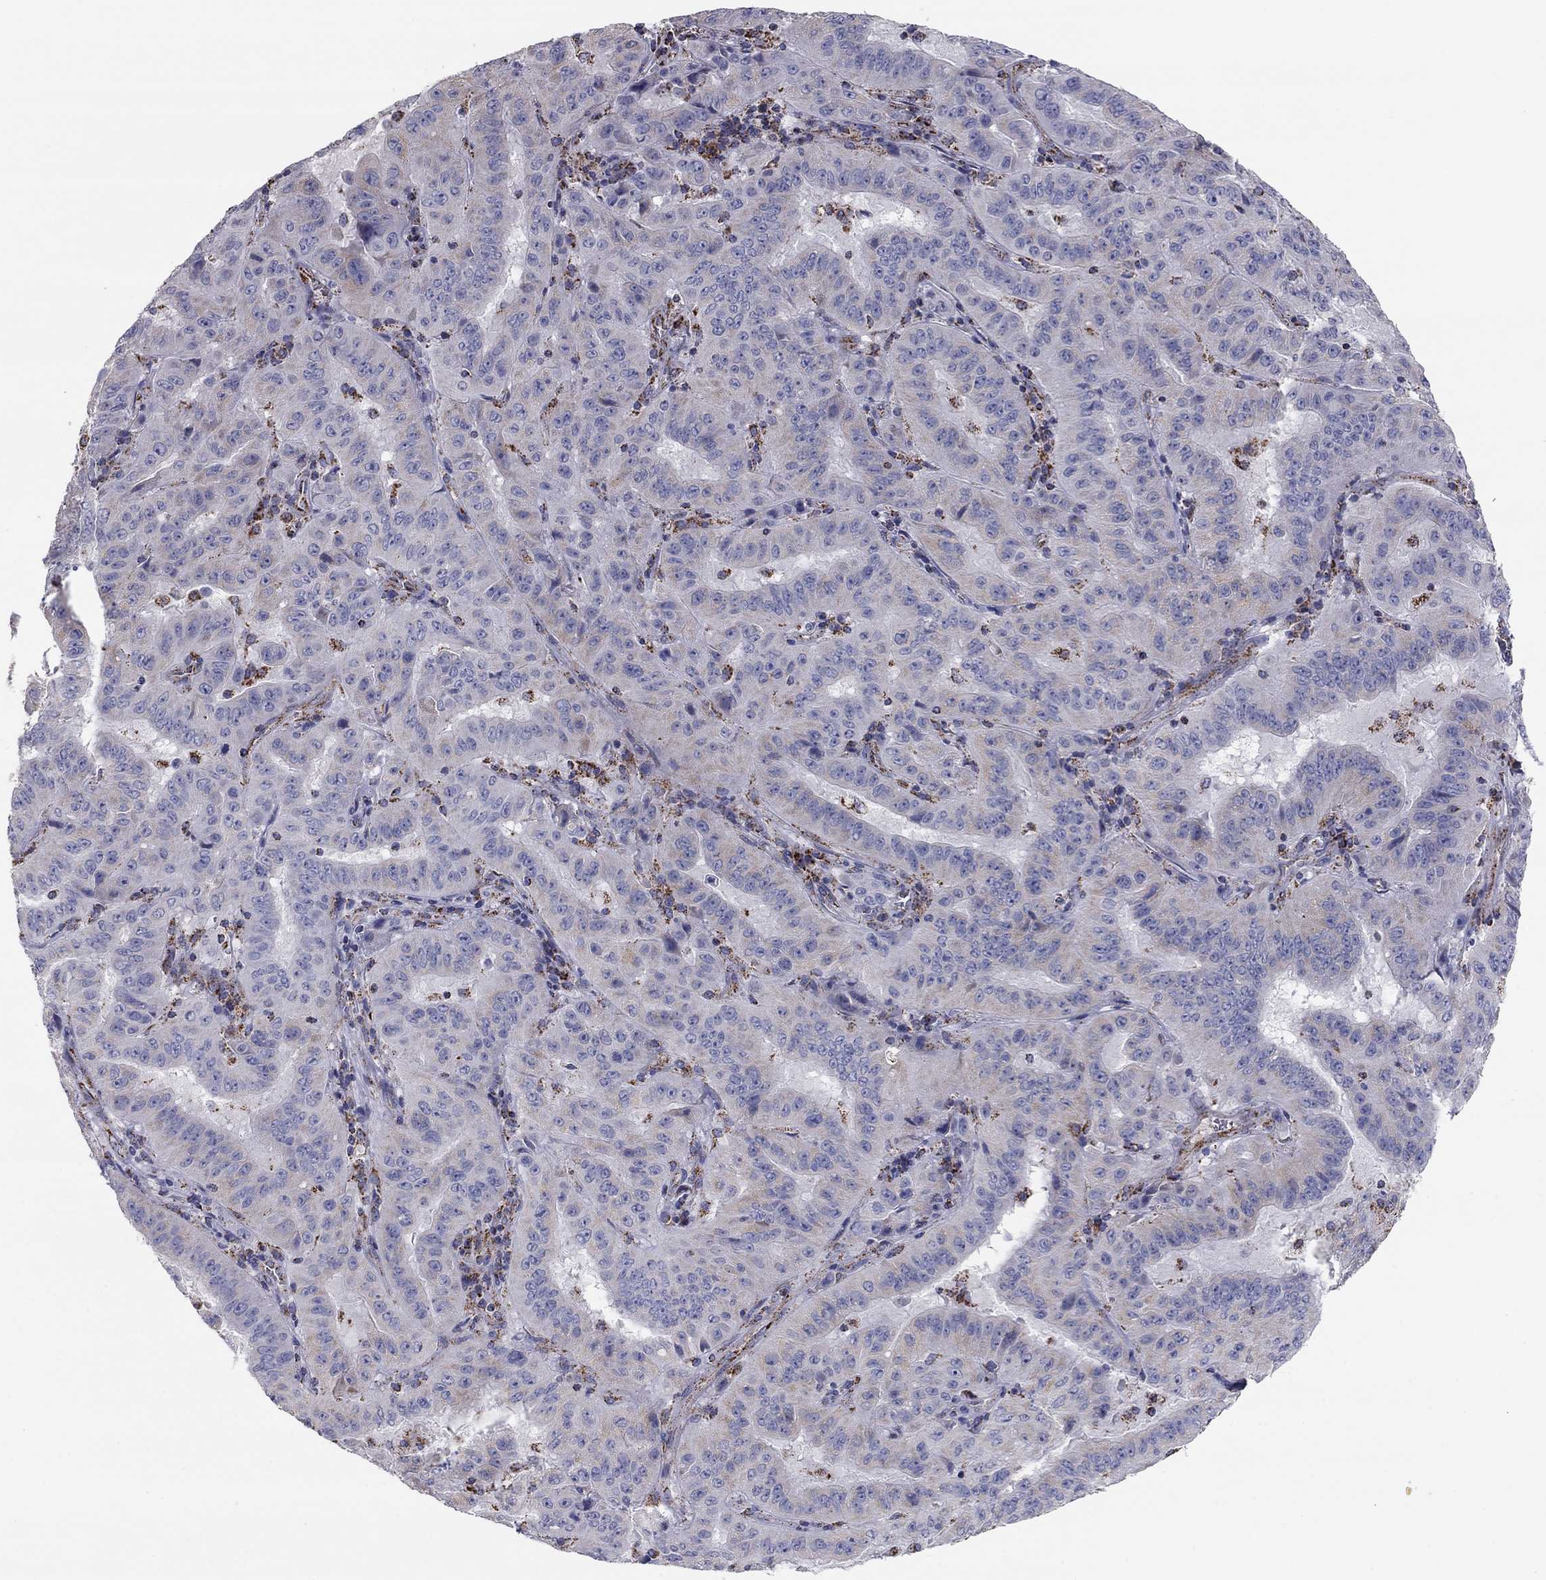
{"staining": {"intensity": "negative", "quantity": "none", "location": "none"}, "tissue": "pancreatic cancer", "cell_type": "Tumor cells", "image_type": "cancer", "snomed": [{"axis": "morphology", "description": "Adenocarcinoma, NOS"}, {"axis": "topography", "description": "Pancreas"}], "caption": "Tumor cells are negative for brown protein staining in pancreatic adenocarcinoma.", "gene": "NDUFV1", "patient": {"sex": "male", "age": 63}}